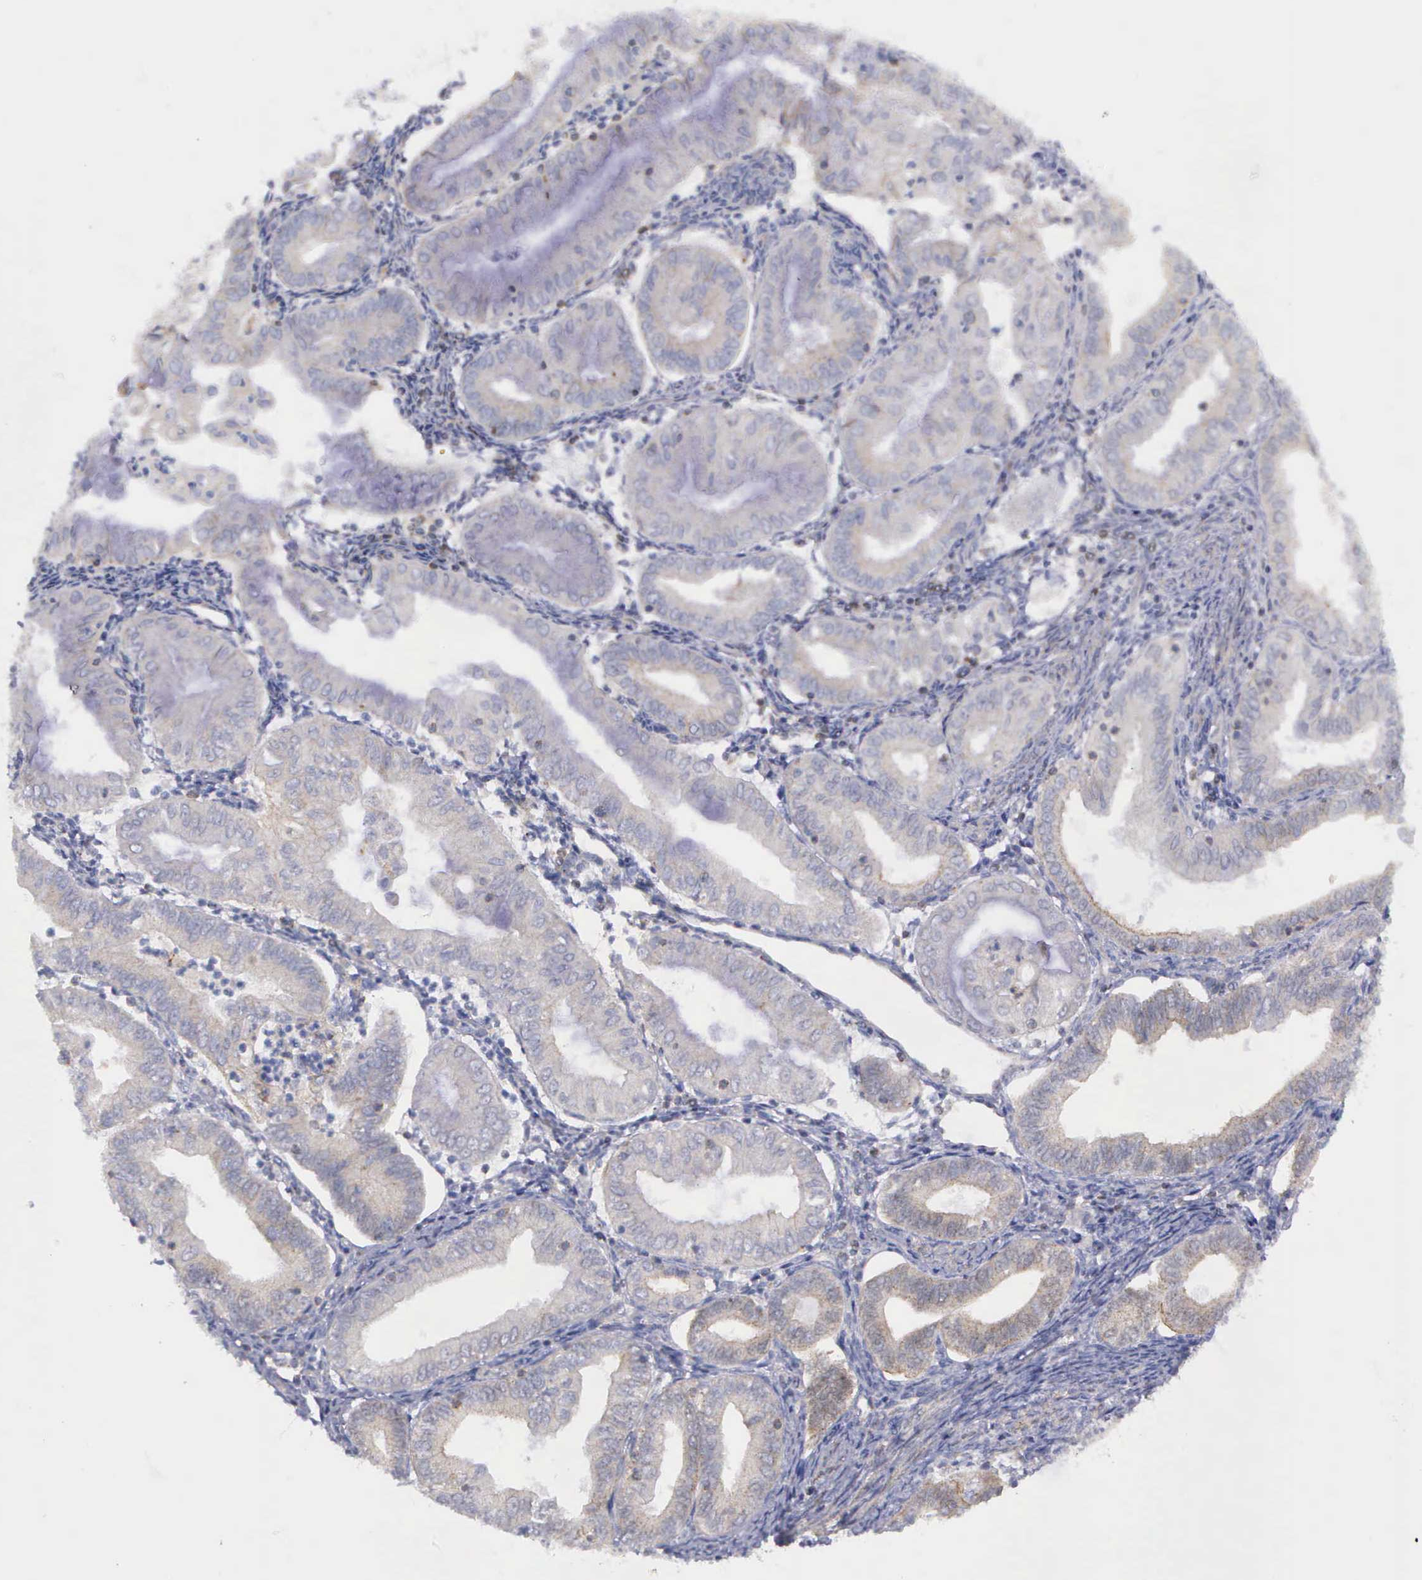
{"staining": {"intensity": "weak", "quantity": "<25%", "location": "cytoplasmic/membranous"}, "tissue": "endometrial cancer", "cell_type": "Tumor cells", "image_type": "cancer", "snomed": [{"axis": "morphology", "description": "Adenocarcinoma, NOS"}, {"axis": "topography", "description": "Endometrium"}], "caption": "An immunohistochemistry photomicrograph of endometrial cancer is shown. There is no staining in tumor cells of endometrial cancer.", "gene": "MICAL3", "patient": {"sex": "female", "age": 55}}